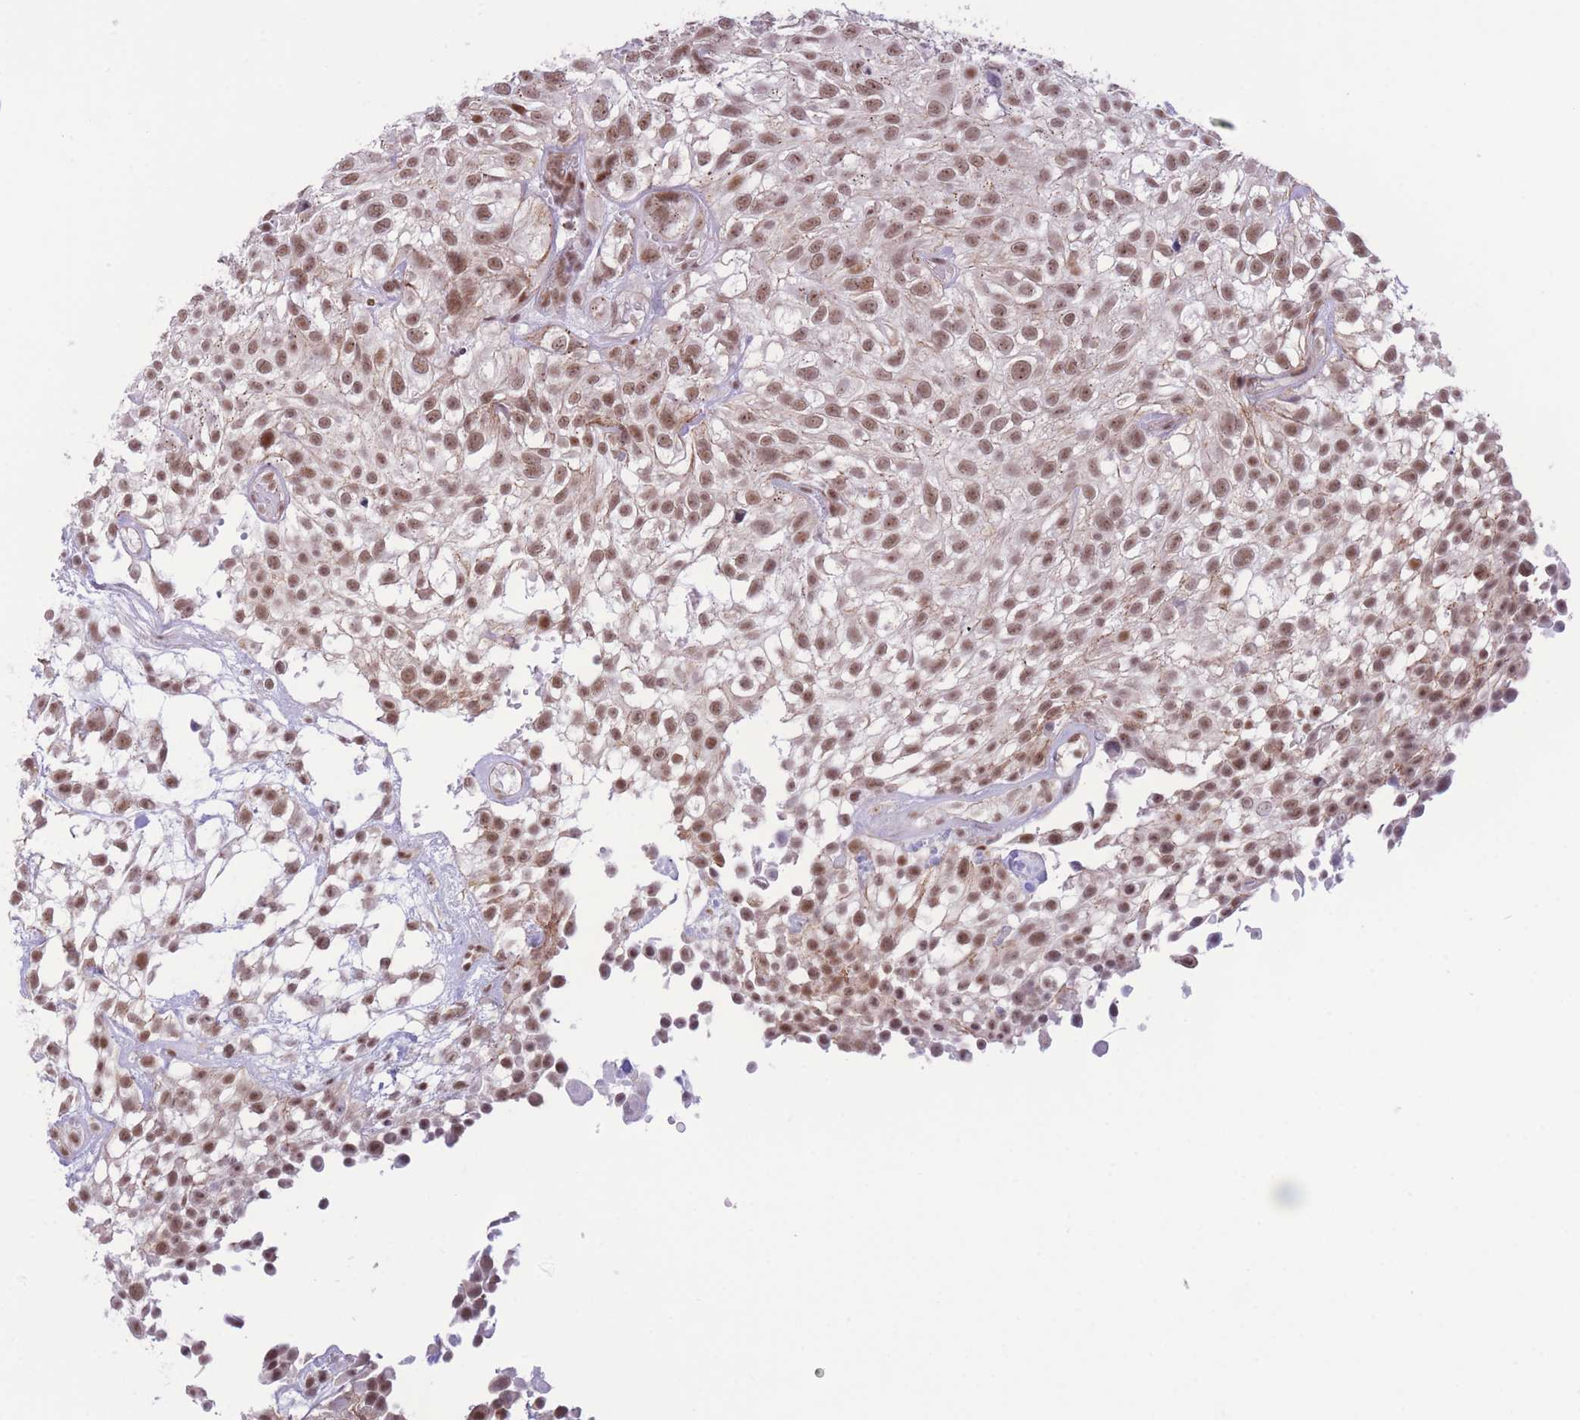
{"staining": {"intensity": "moderate", "quantity": ">75%", "location": "nuclear"}, "tissue": "urothelial cancer", "cell_type": "Tumor cells", "image_type": "cancer", "snomed": [{"axis": "morphology", "description": "Urothelial carcinoma, High grade"}, {"axis": "topography", "description": "Urinary bladder"}], "caption": "High-grade urothelial carcinoma stained for a protein (brown) exhibits moderate nuclear positive staining in about >75% of tumor cells.", "gene": "PCIF1", "patient": {"sex": "male", "age": 56}}